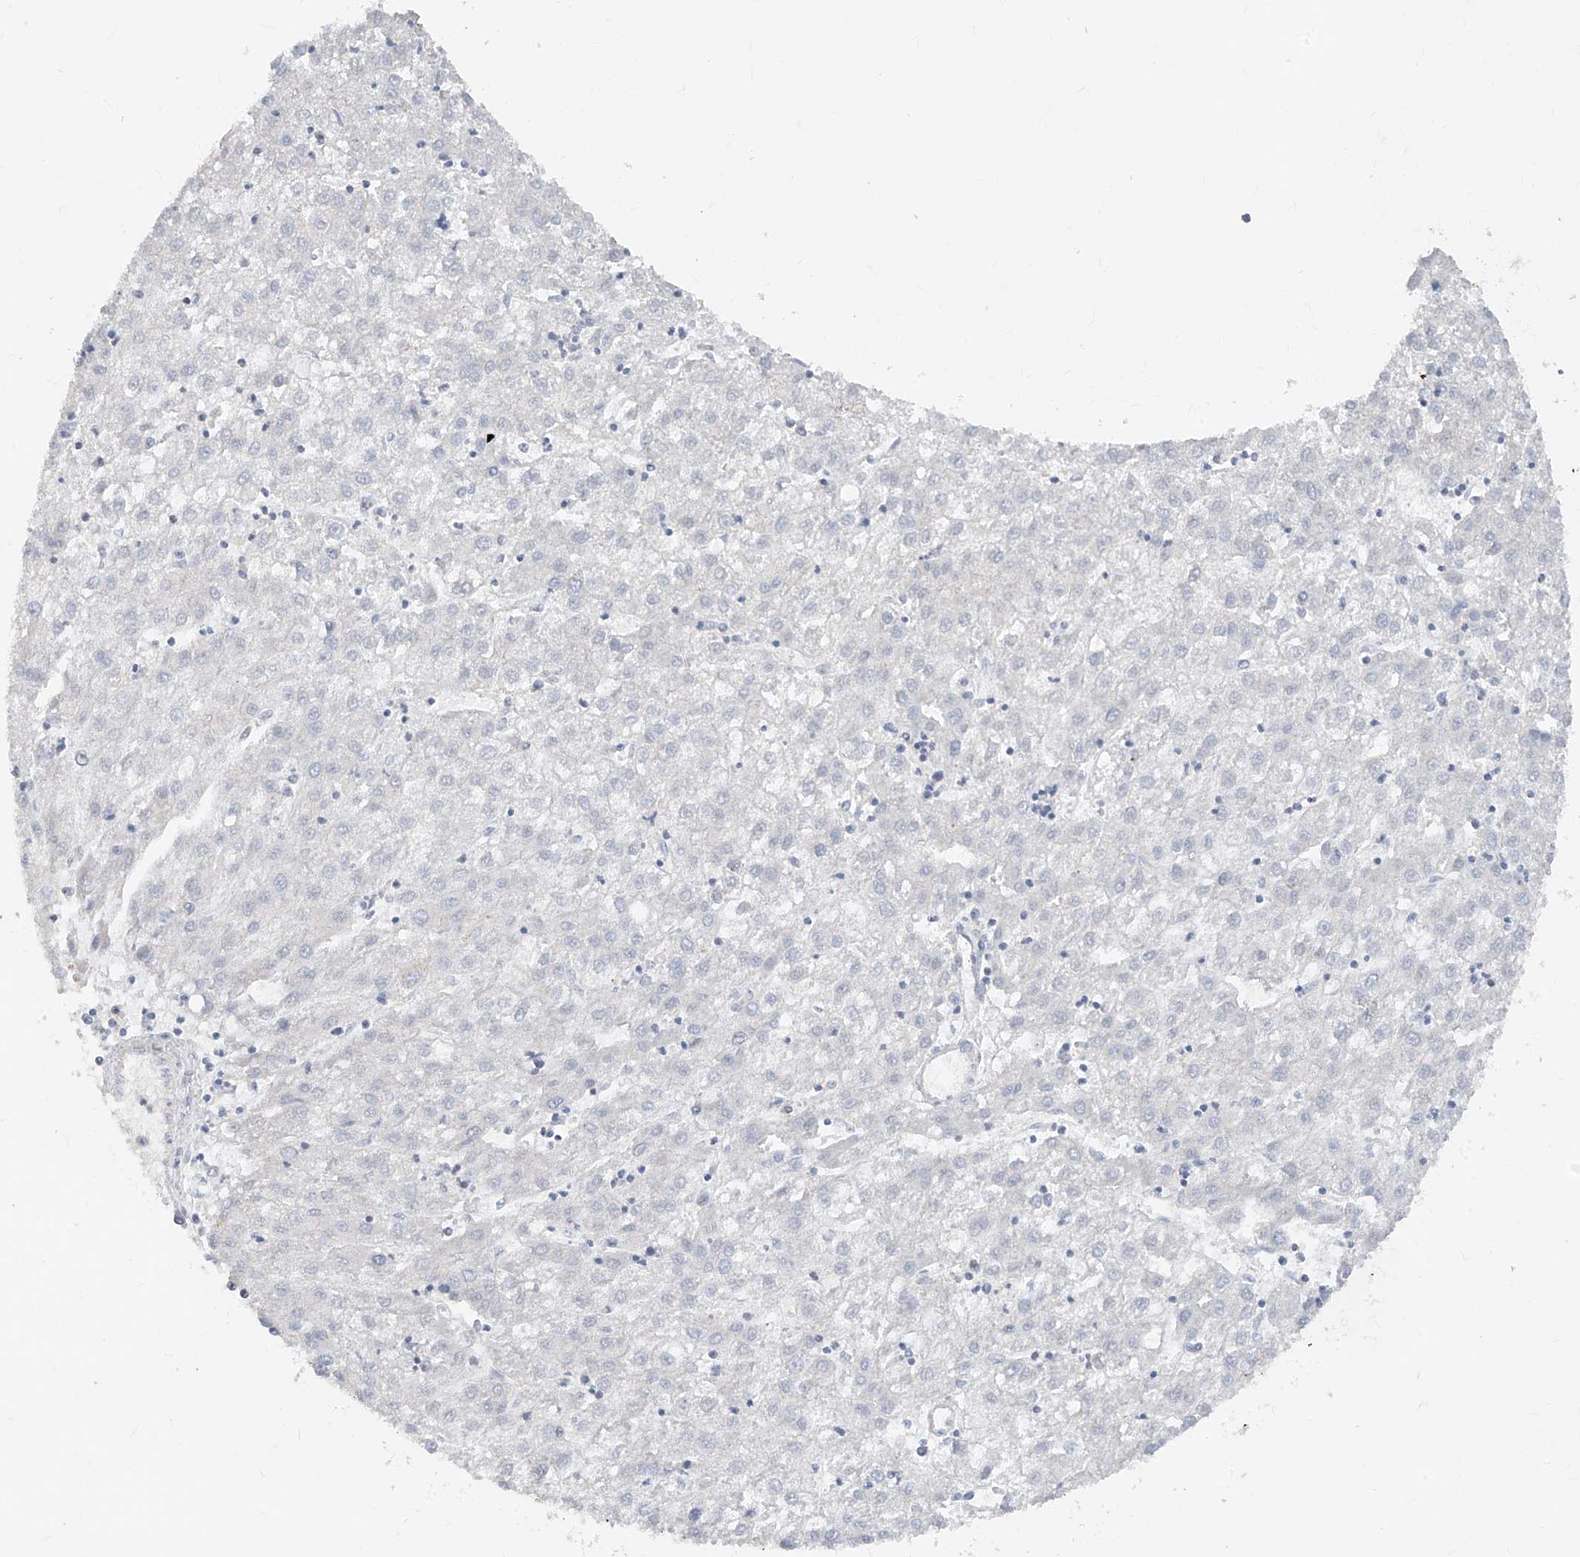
{"staining": {"intensity": "negative", "quantity": "none", "location": "none"}, "tissue": "liver cancer", "cell_type": "Tumor cells", "image_type": "cancer", "snomed": [{"axis": "morphology", "description": "Carcinoma, Hepatocellular, NOS"}, {"axis": "topography", "description": "Liver"}], "caption": "A histopathology image of human liver cancer is negative for staining in tumor cells.", "gene": "TBX21", "patient": {"sex": "male", "age": 72}}